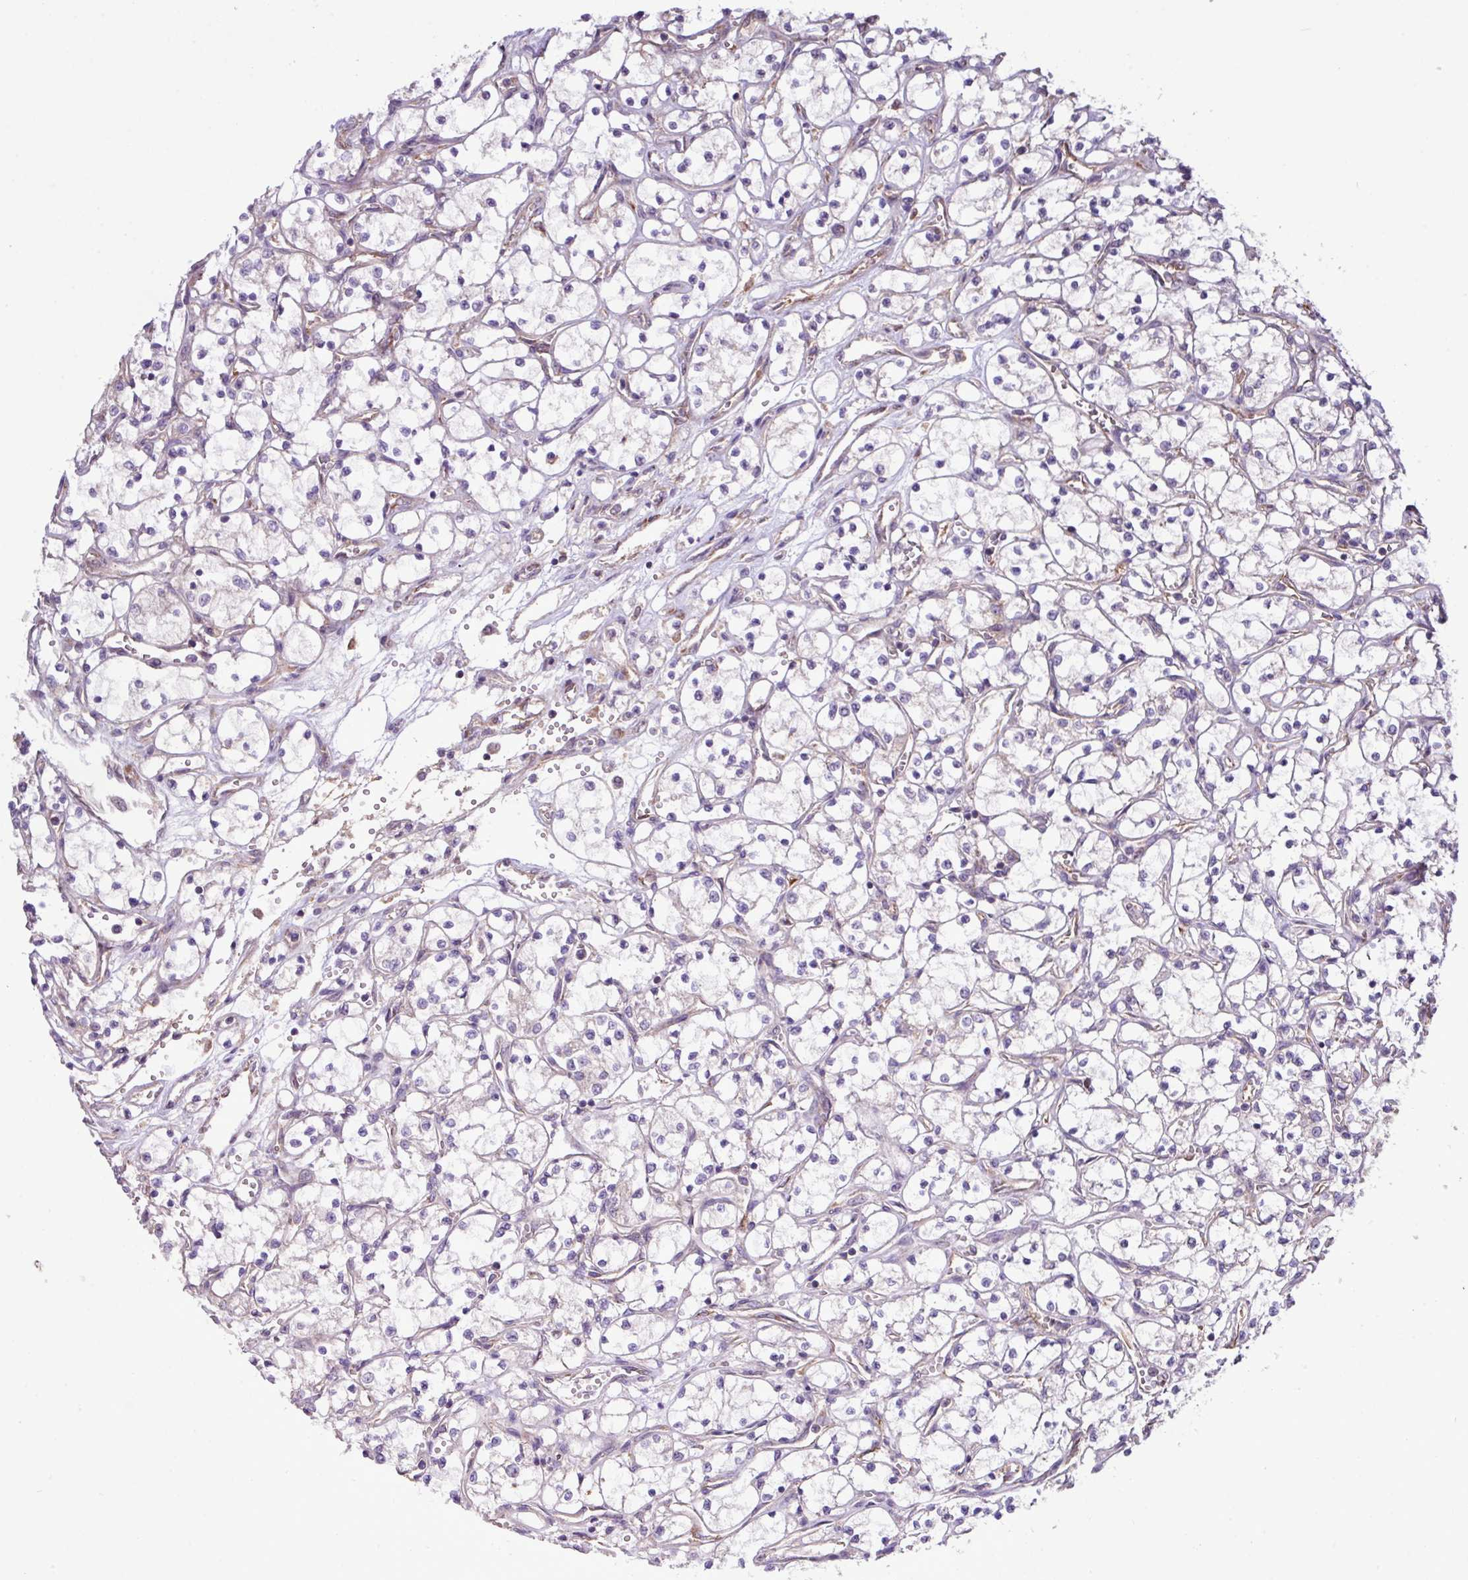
{"staining": {"intensity": "negative", "quantity": "none", "location": "none"}, "tissue": "renal cancer", "cell_type": "Tumor cells", "image_type": "cancer", "snomed": [{"axis": "morphology", "description": "Adenocarcinoma, NOS"}, {"axis": "topography", "description": "Kidney"}], "caption": "Protein analysis of renal adenocarcinoma demonstrates no significant expression in tumor cells.", "gene": "MEGF6", "patient": {"sex": "female", "age": 69}}